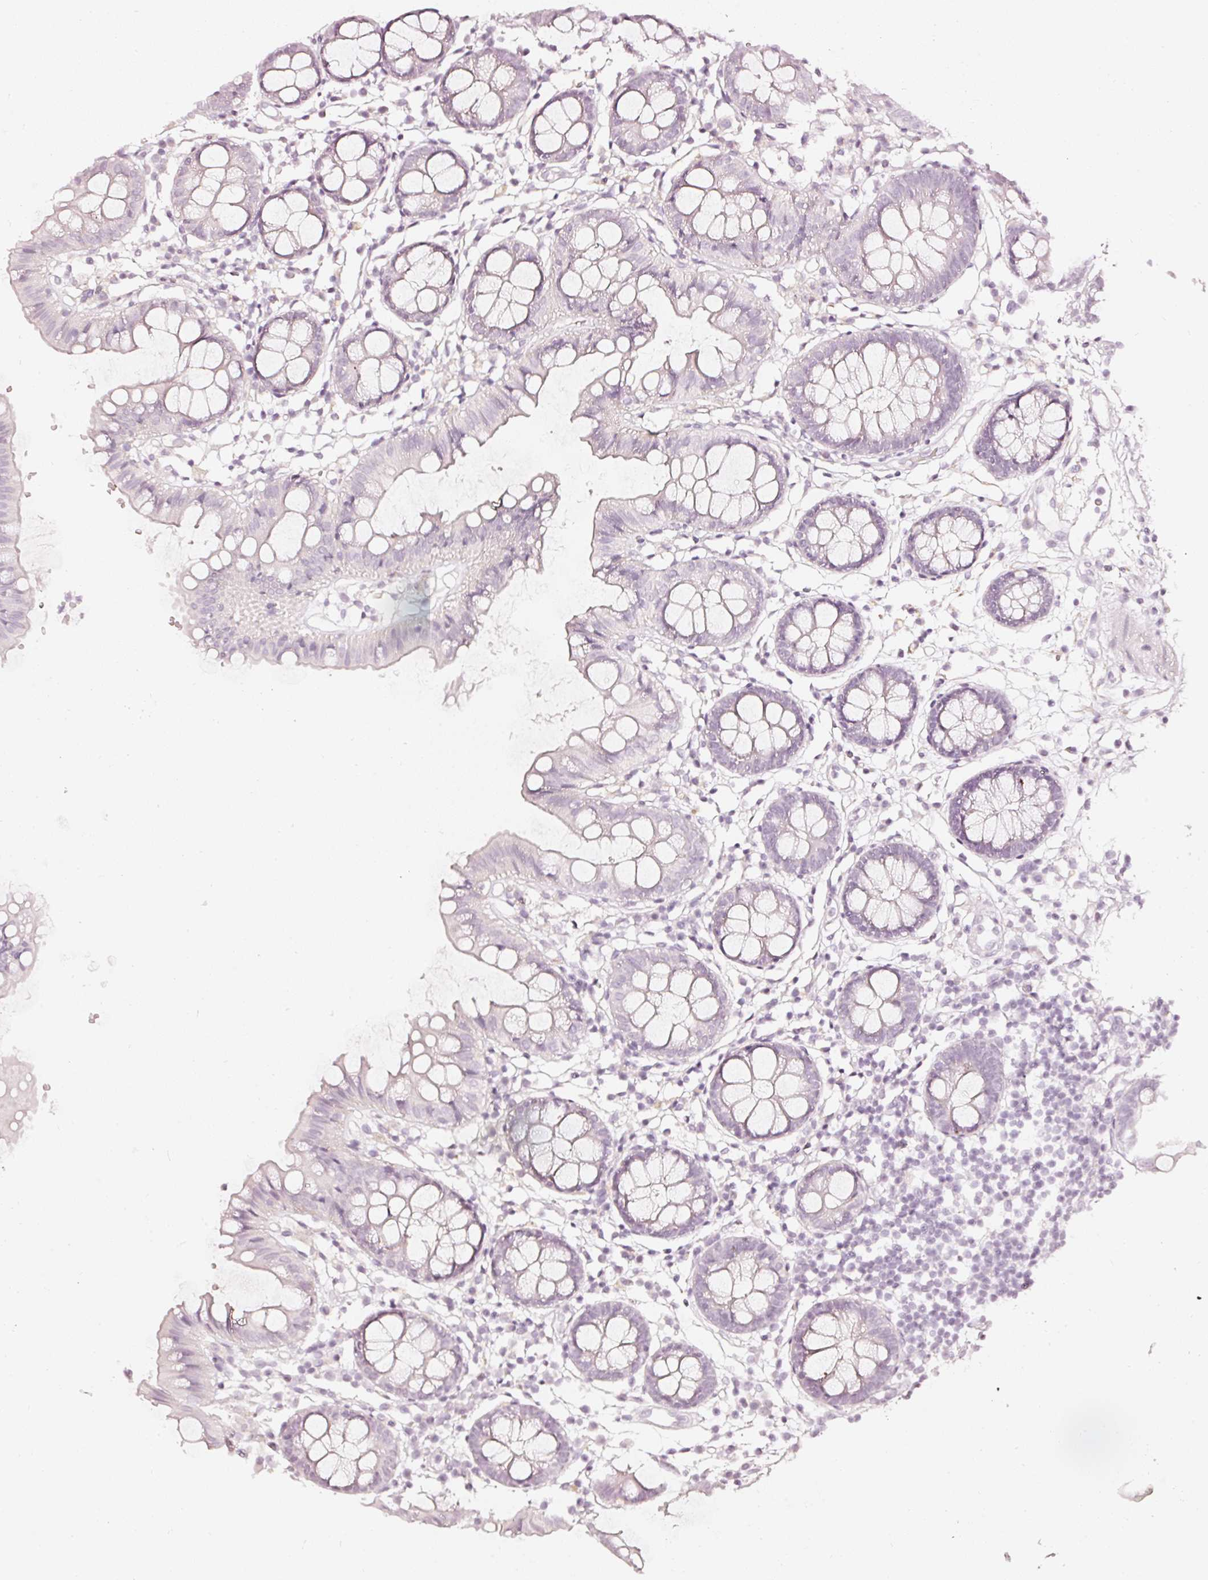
{"staining": {"intensity": "negative", "quantity": "none", "location": "none"}, "tissue": "colon", "cell_type": "Endothelial cells", "image_type": "normal", "snomed": [{"axis": "morphology", "description": "Normal tissue, NOS"}, {"axis": "topography", "description": "Colon"}], "caption": "IHC image of unremarkable human colon stained for a protein (brown), which shows no staining in endothelial cells. (Brightfield microscopy of DAB (3,3'-diaminobenzidine) immunohistochemistry (IHC) at high magnification).", "gene": "CNP", "patient": {"sex": "female", "age": 84}}